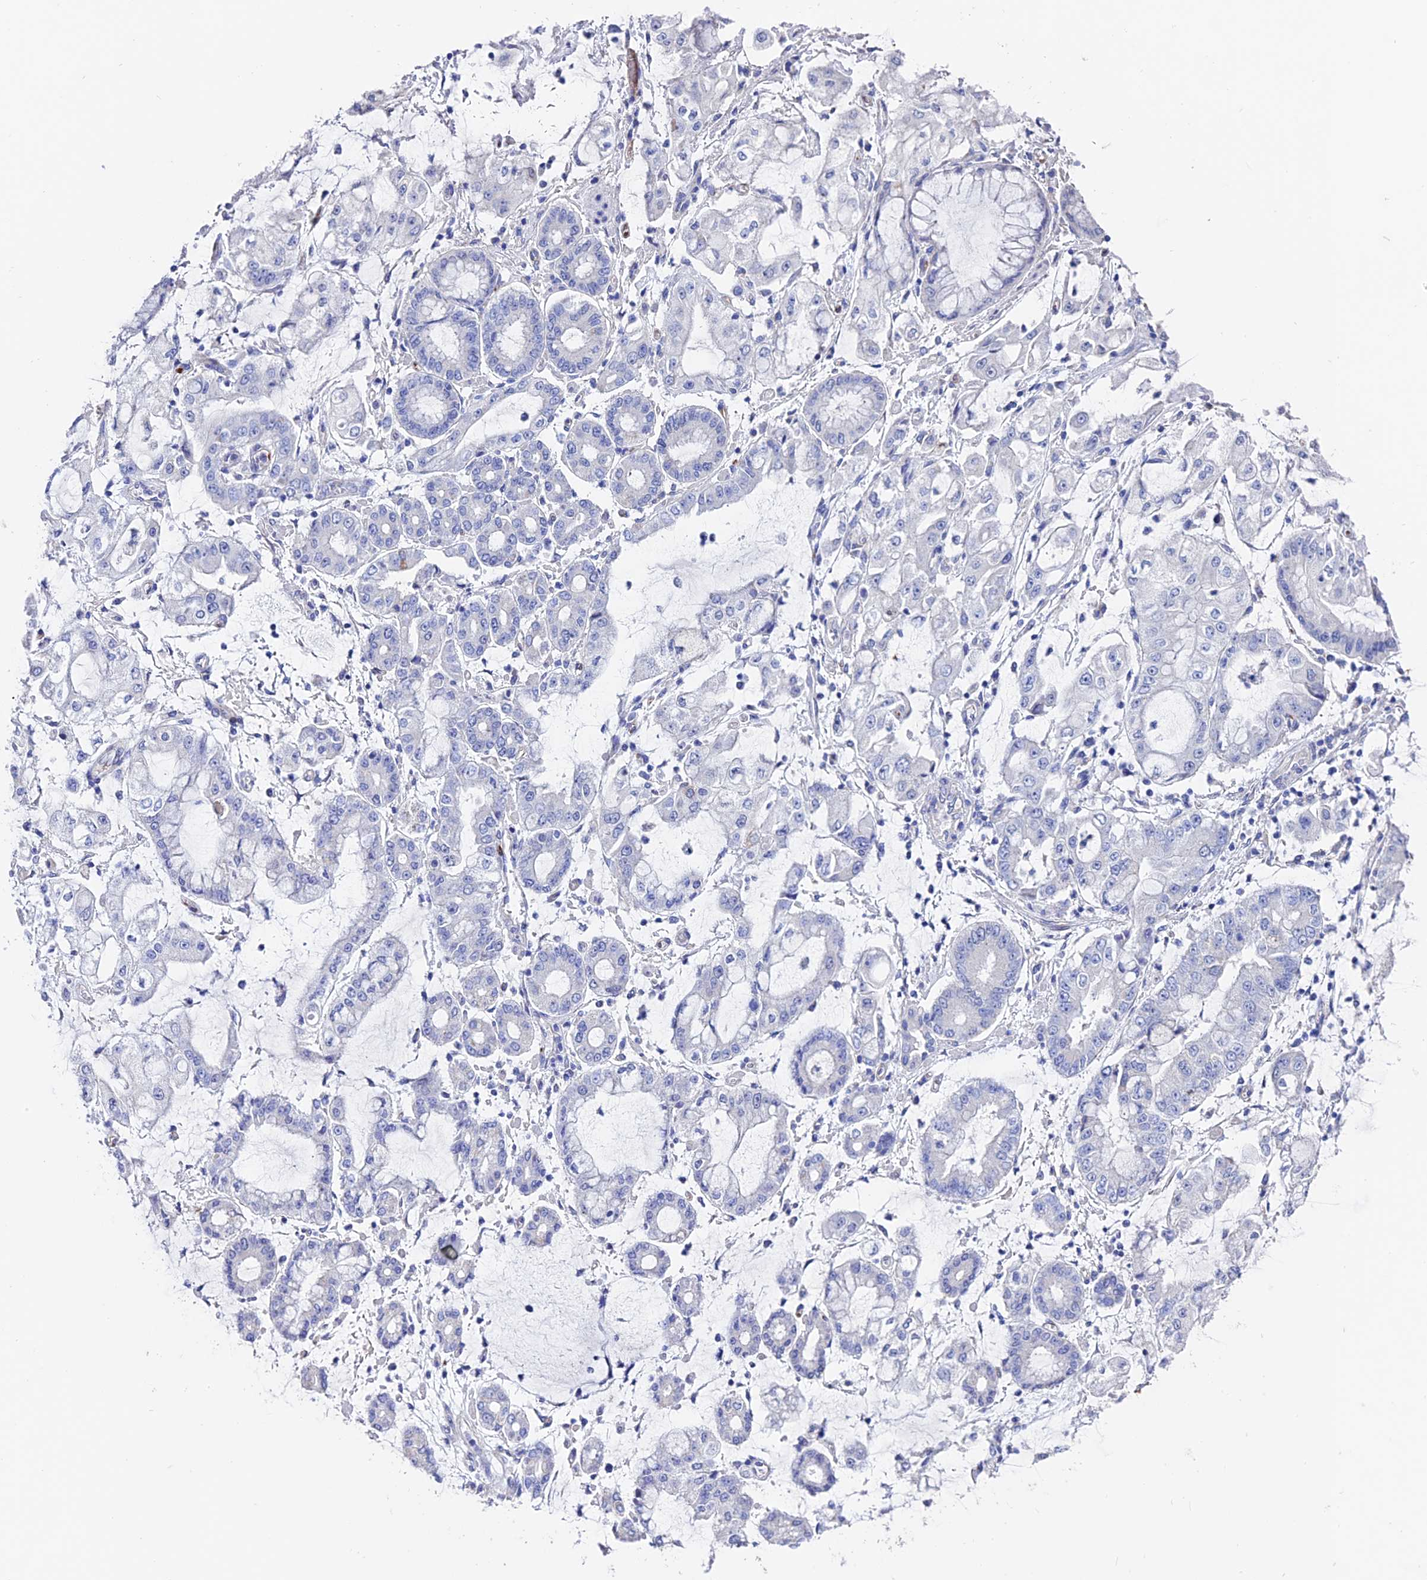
{"staining": {"intensity": "negative", "quantity": "none", "location": "none"}, "tissue": "stomach cancer", "cell_type": "Tumor cells", "image_type": "cancer", "snomed": [{"axis": "morphology", "description": "Adenocarcinoma, NOS"}, {"axis": "topography", "description": "Stomach"}], "caption": "Histopathology image shows no protein positivity in tumor cells of adenocarcinoma (stomach) tissue.", "gene": "ESM1", "patient": {"sex": "male", "age": 76}}